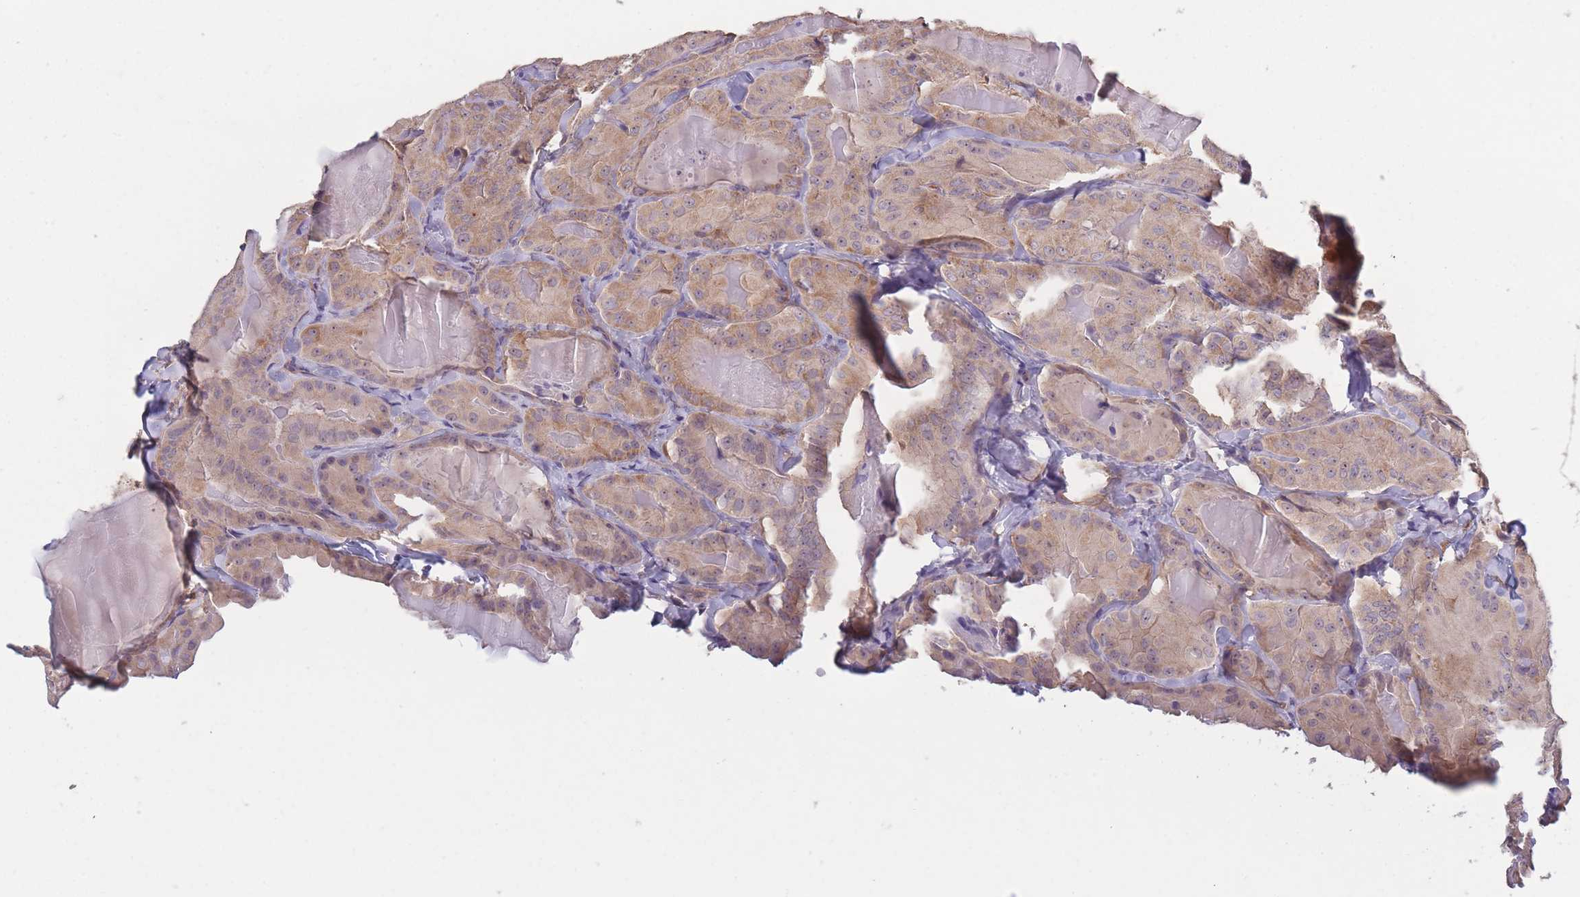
{"staining": {"intensity": "moderate", "quantity": ">75%", "location": "cytoplasmic/membranous"}, "tissue": "thyroid cancer", "cell_type": "Tumor cells", "image_type": "cancer", "snomed": [{"axis": "morphology", "description": "Papillary adenocarcinoma, NOS"}, {"axis": "topography", "description": "Thyroid gland"}], "caption": "Protein staining of thyroid cancer tissue demonstrates moderate cytoplasmic/membranous staining in about >75% of tumor cells.", "gene": "KIAA1755", "patient": {"sex": "female", "age": 68}}